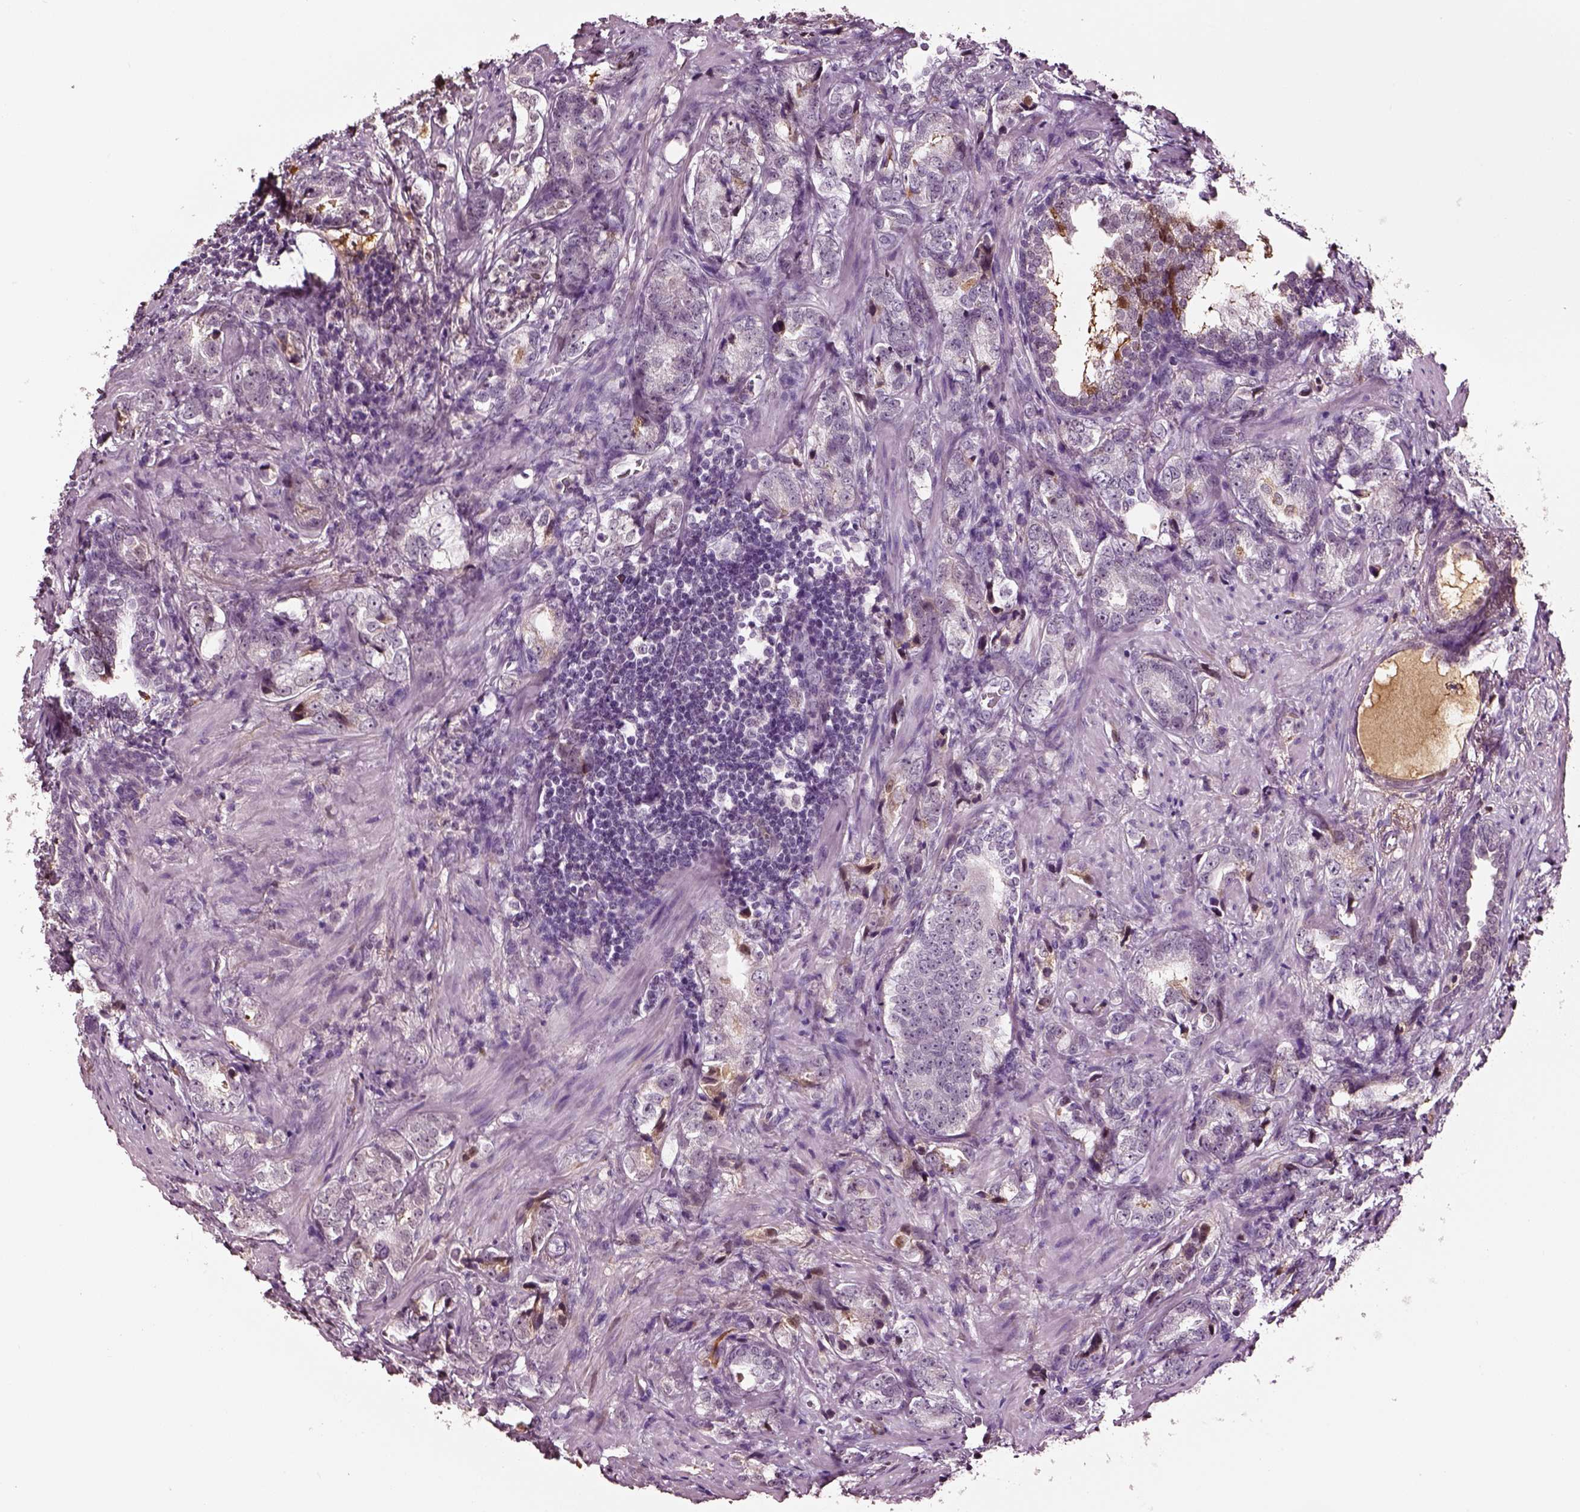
{"staining": {"intensity": "weak", "quantity": "<25%", "location": "cytoplasmic/membranous"}, "tissue": "prostate cancer", "cell_type": "Tumor cells", "image_type": "cancer", "snomed": [{"axis": "morphology", "description": "Adenocarcinoma, NOS"}, {"axis": "topography", "description": "Prostate and seminal vesicle, NOS"}], "caption": "Immunohistochemistry histopathology image of neoplastic tissue: prostate cancer stained with DAB (3,3'-diaminobenzidine) shows no significant protein positivity in tumor cells. Brightfield microscopy of immunohistochemistry stained with DAB (3,3'-diaminobenzidine) (brown) and hematoxylin (blue), captured at high magnification.", "gene": "TF", "patient": {"sex": "male", "age": 63}}